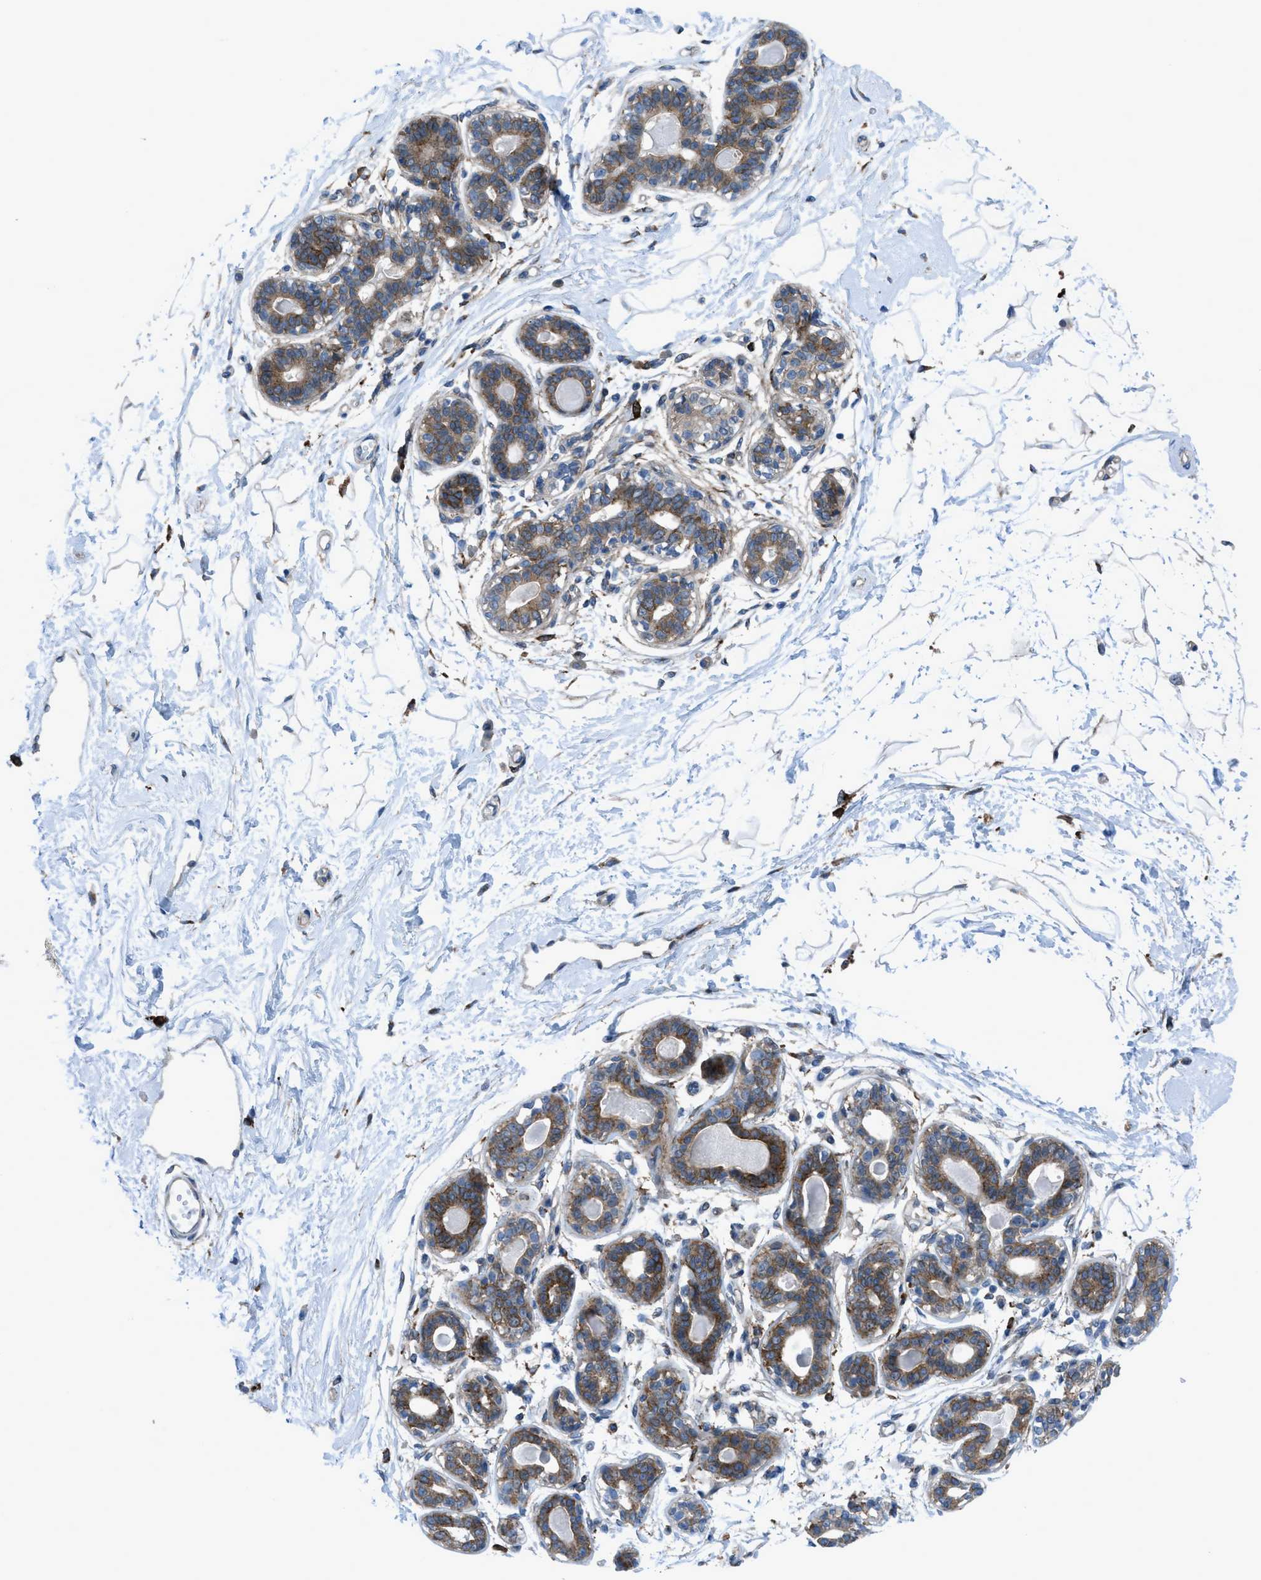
{"staining": {"intensity": "weak", "quantity": "<25%", "location": "cytoplasmic/membranous"}, "tissue": "breast", "cell_type": "Adipocytes", "image_type": "normal", "snomed": [{"axis": "morphology", "description": "Normal tissue, NOS"}, {"axis": "topography", "description": "Breast"}], "caption": "DAB (3,3'-diaminobenzidine) immunohistochemical staining of normal breast shows no significant staining in adipocytes.", "gene": "EGFR", "patient": {"sex": "female", "age": 45}}